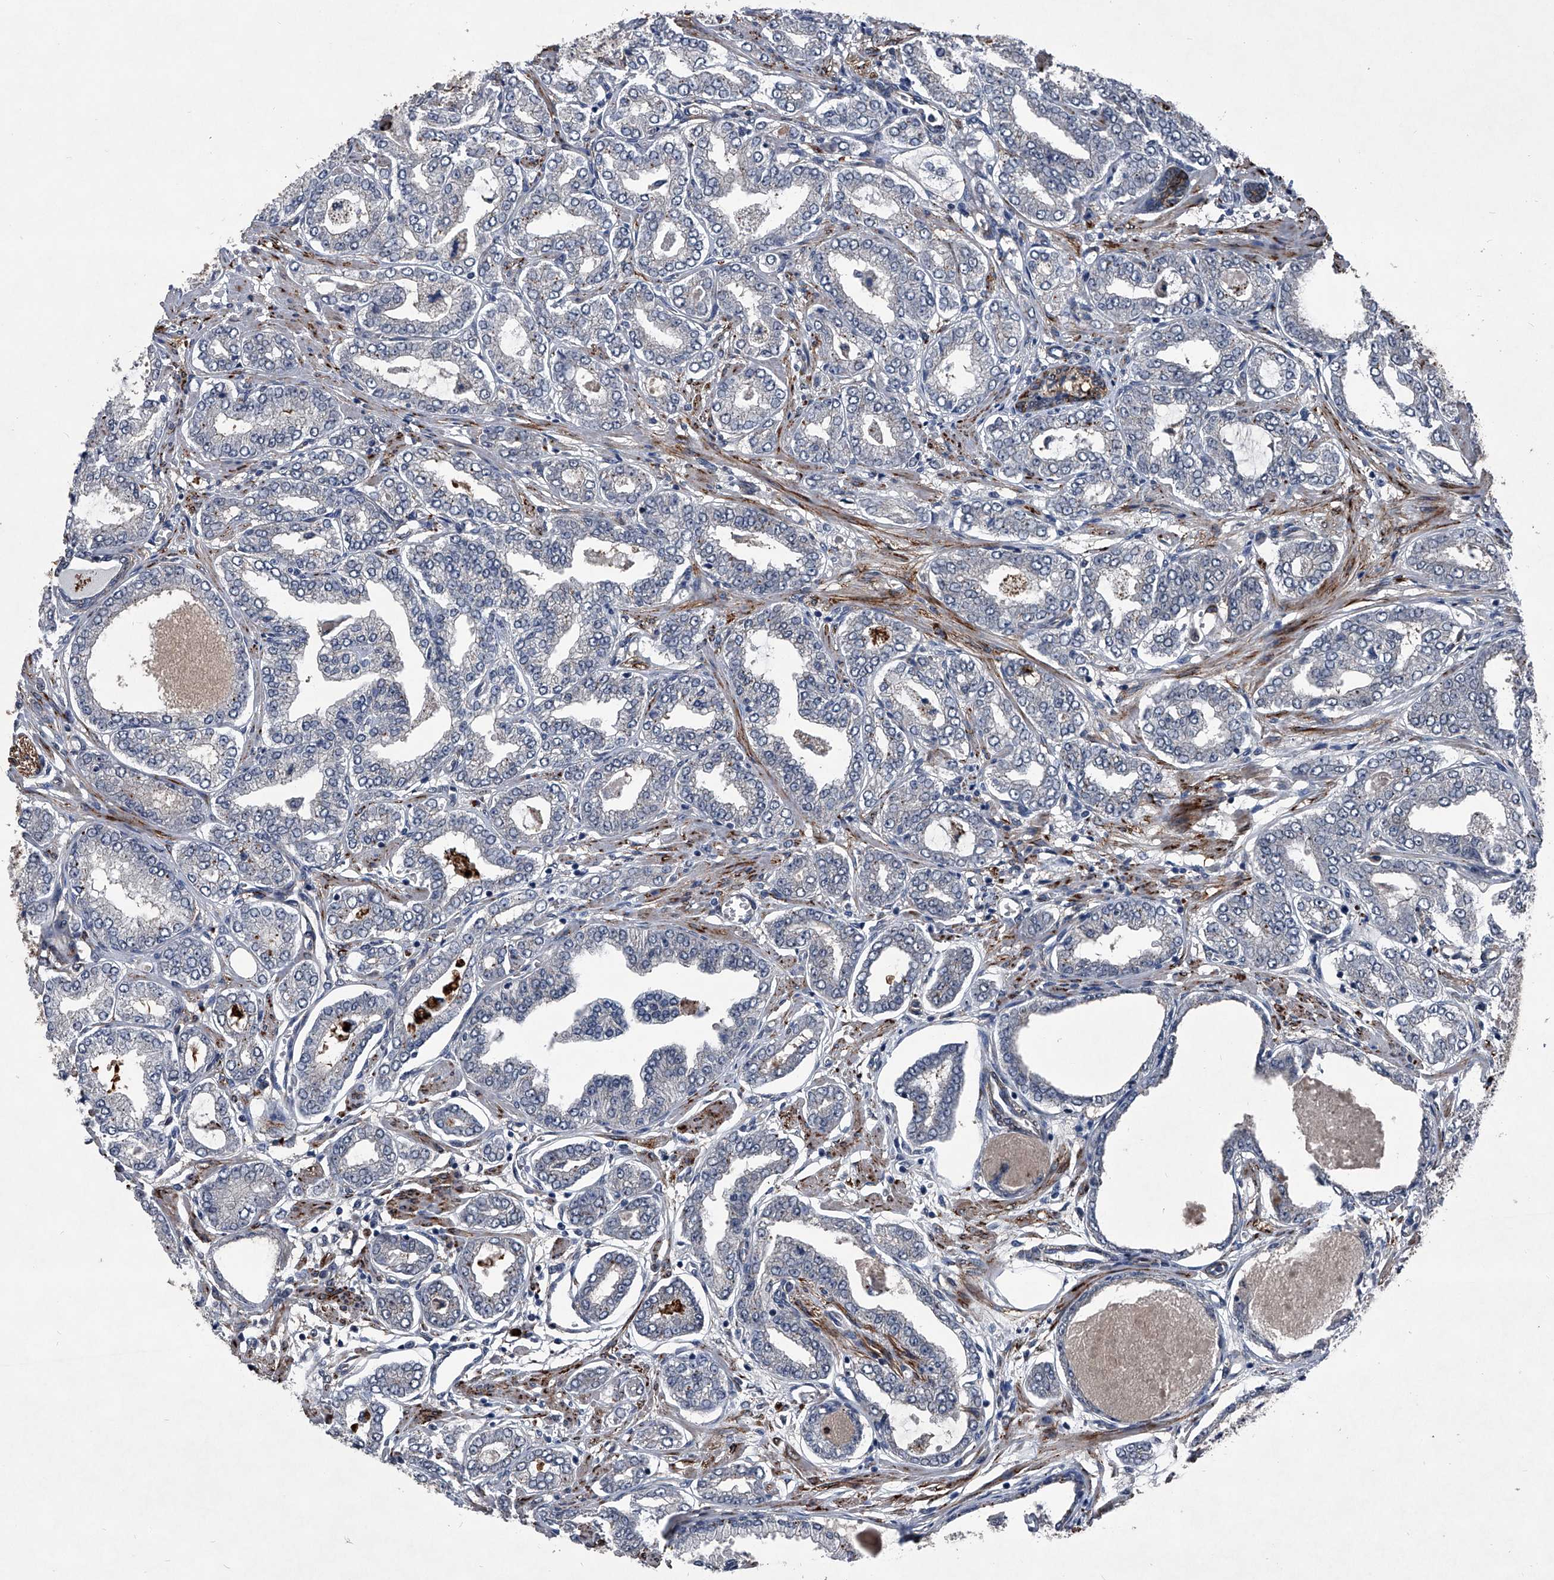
{"staining": {"intensity": "weak", "quantity": "25%-75%", "location": "cytoplasmic/membranous"}, "tissue": "prostate cancer", "cell_type": "Tumor cells", "image_type": "cancer", "snomed": [{"axis": "morphology", "description": "Adenocarcinoma, Low grade"}, {"axis": "topography", "description": "Prostate"}], "caption": "Prostate cancer stained with immunohistochemistry (IHC) reveals weak cytoplasmic/membranous staining in about 25%-75% of tumor cells. (Brightfield microscopy of DAB IHC at high magnification).", "gene": "MAPKAP1", "patient": {"sex": "male", "age": 63}}